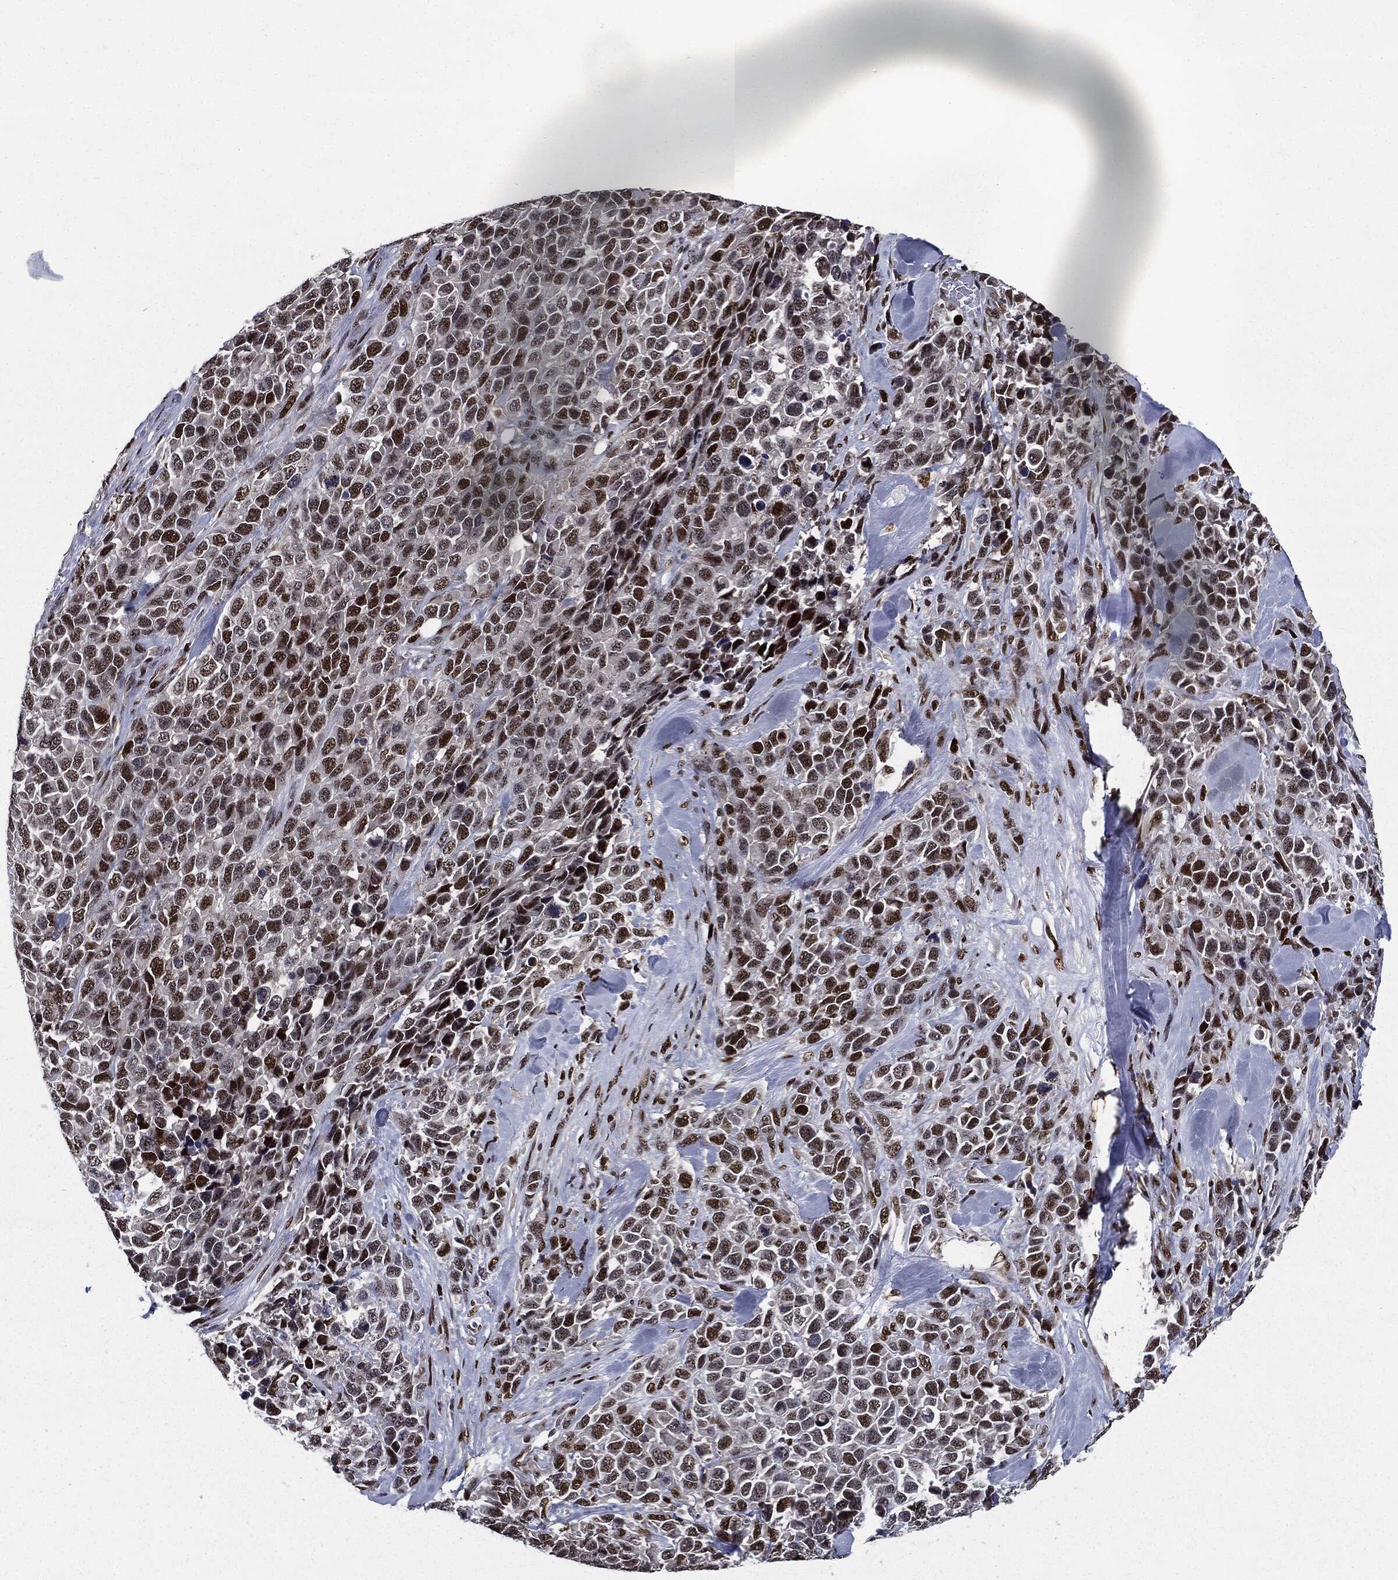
{"staining": {"intensity": "strong", "quantity": "25%-75%", "location": "nuclear"}, "tissue": "melanoma", "cell_type": "Tumor cells", "image_type": "cancer", "snomed": [{"axis": "morphology", "description": "Malignant melanoma, Metastatic site"}, {"axis": "topography", "description": "Skin"}], "caption": "This is a histology image of immunohistochemistry (IHC) staining of malignant melanoma (metastatic site), which shows strong positivity in the nuclear of tumor cells.", "gene": "JUN", "patient": {"sex": "male", "age": 84}}